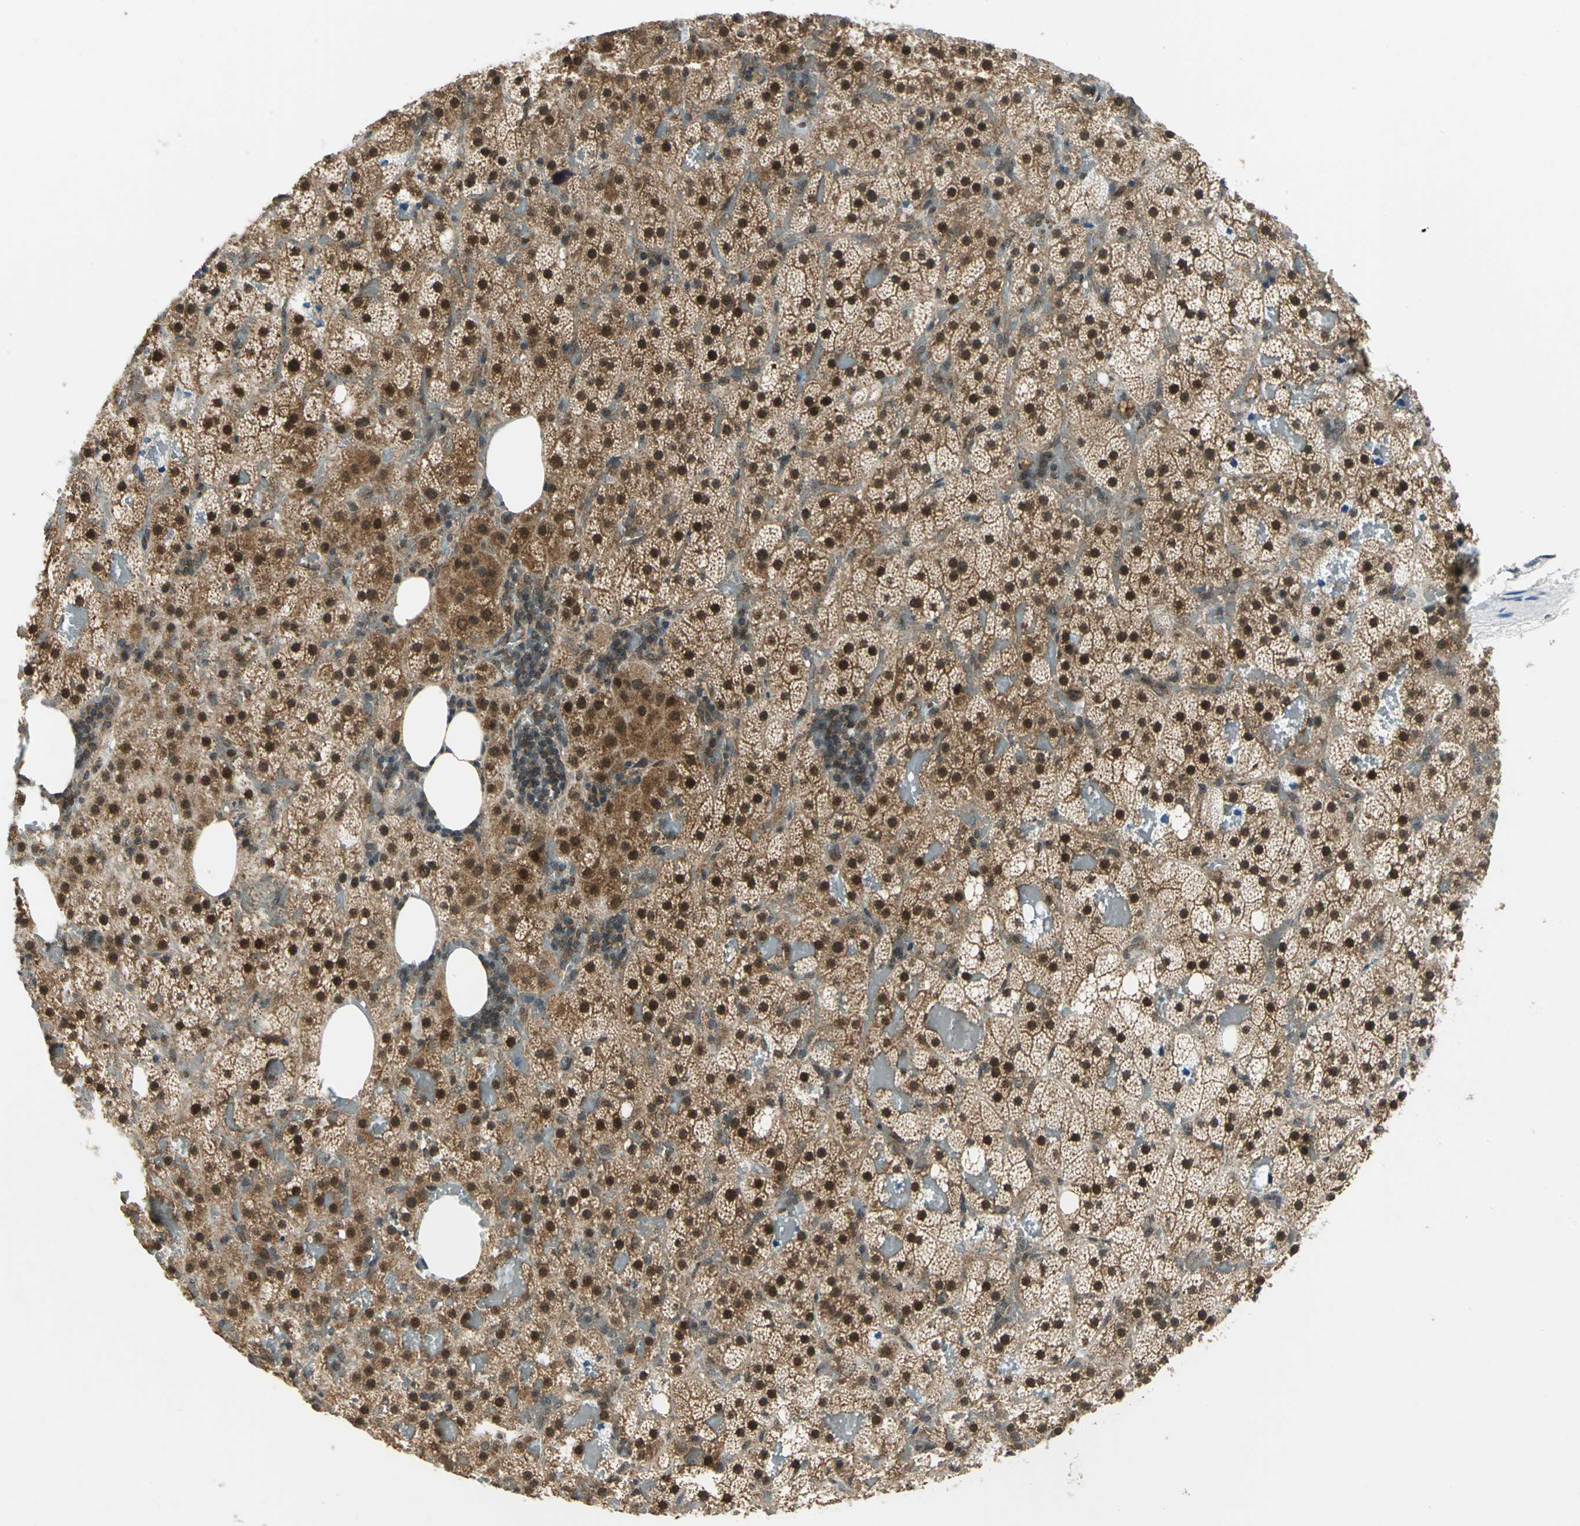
{"staining": {"intensity": "strong", "quantity": ">75%", "location": "cytoplasmic/membranous,nuclear"}, "tissue": "adrenal gland", "cell_type": "Glandular cells", "image_type": "normal", "snomed": [{"axis": "morphology", "description": "Normal tissue, NOS"}, {"axis": "topography", "description": "Adrenal gland"}], "caption": "Immunohistochemistry of normal adrenal gland demonstrates high levels of strong cytoplasmic/membranous,nuclear expression in about >75% of glandular cells. The staining was performed using DAB (3,3'-diaminobenzidine), with brown indicating positive protein expression. Nuclei are stained blue with hematoxylin.", "gene": "NUDT2", "patient": {"sex": "female", "age": 59}}